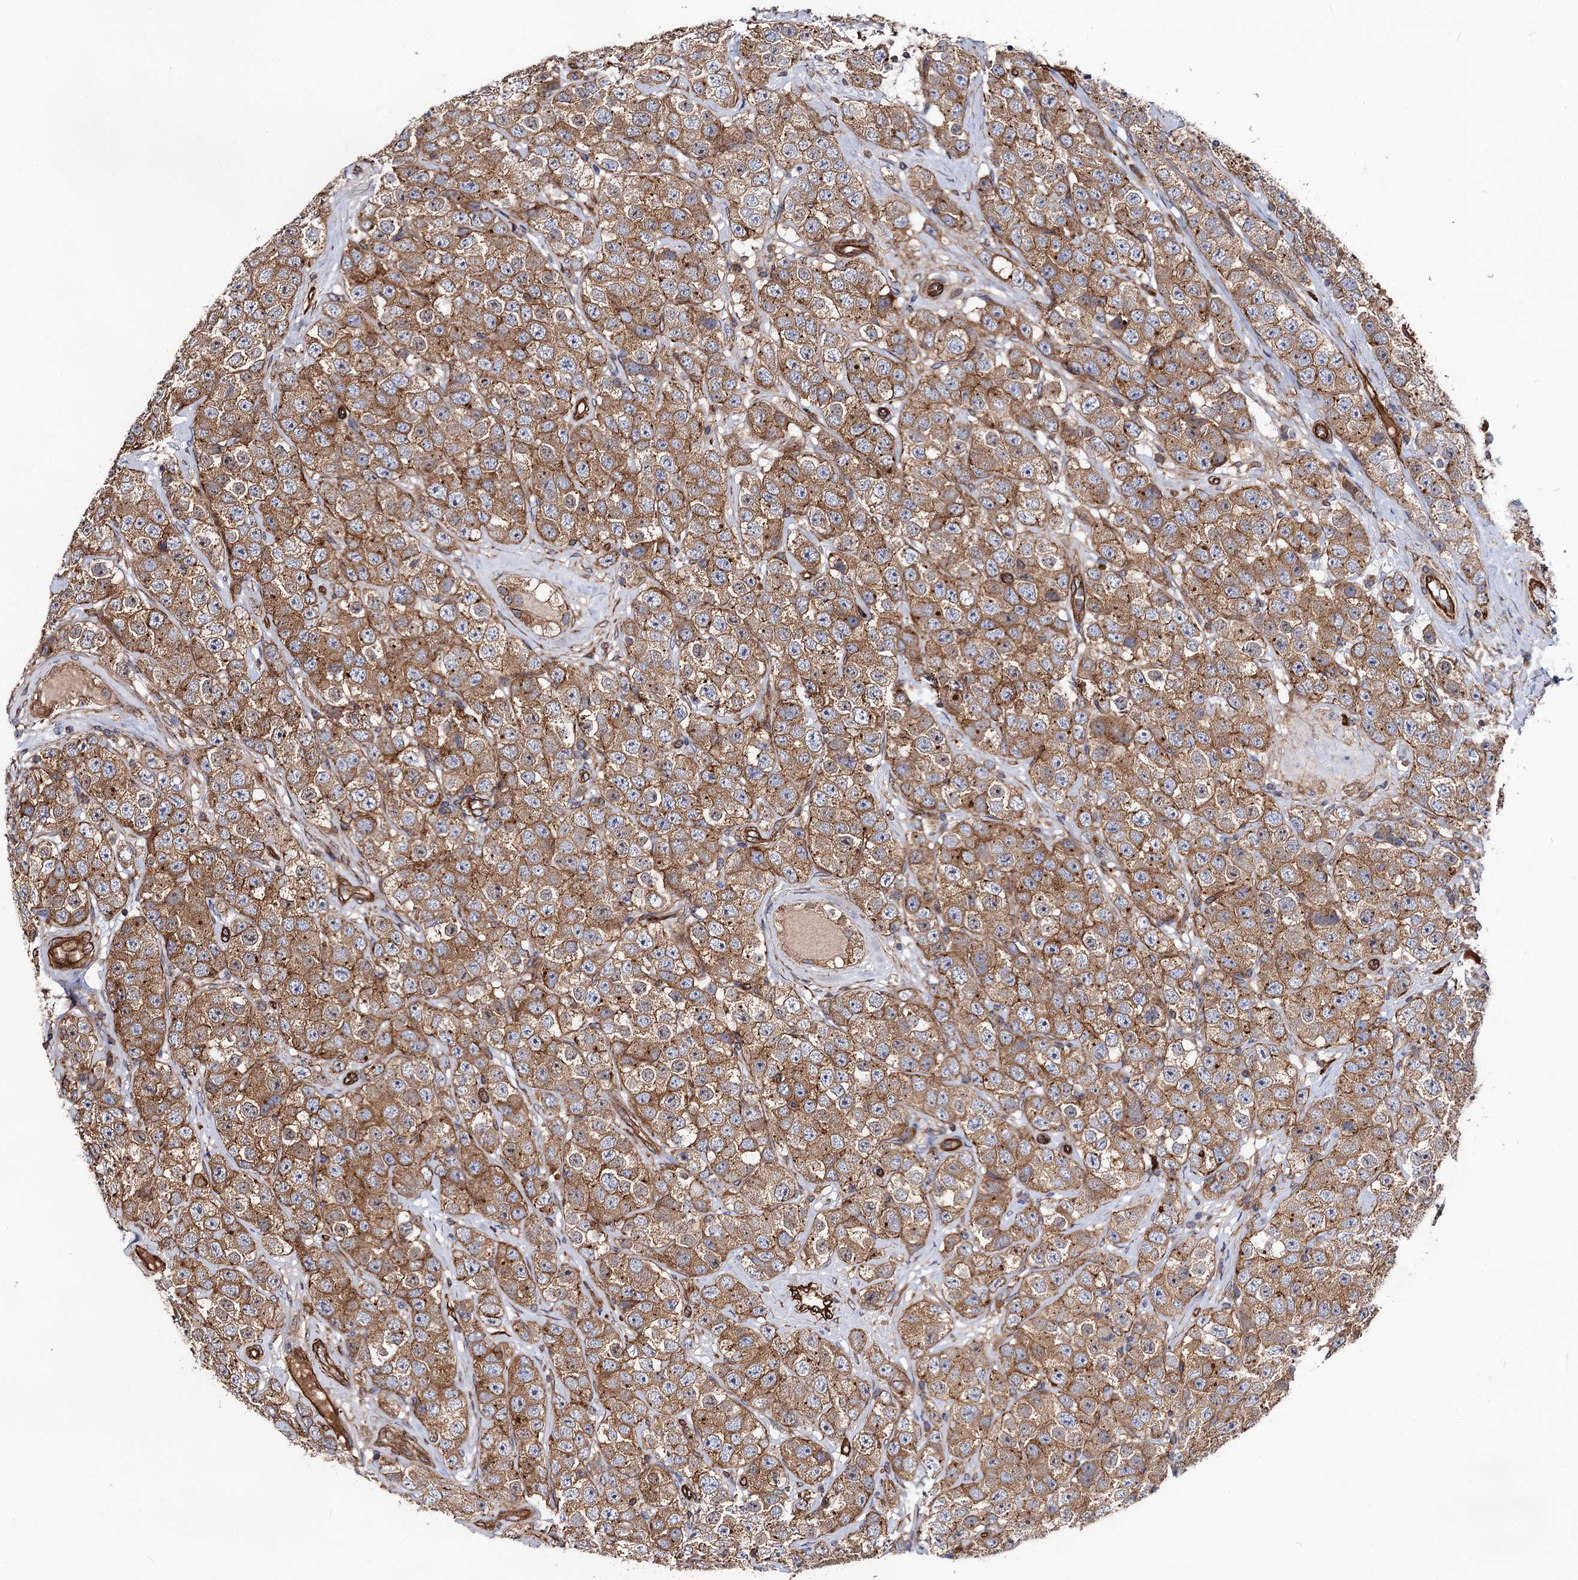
{"staining": {"intensity": "moderate", "quantity": ">75%", "location": "cytoplasmic/membranous"}, "tissue": "testis cancer", "cell_type": "Tumor cells", "image_type": "cancer", "snomed": [{"axis": "morphology", "description": "Seminoma, NOS"}, {"axis": "topography", "description": "Testis"}], "caption": "This is an image of IHC staining of testis cancer (seminoma), which shows moderate positivity in the cytoplasmic/membranous of tumor cells.", "gene": "CIP2A", "patient": {"sex": "male", "age": 28}}